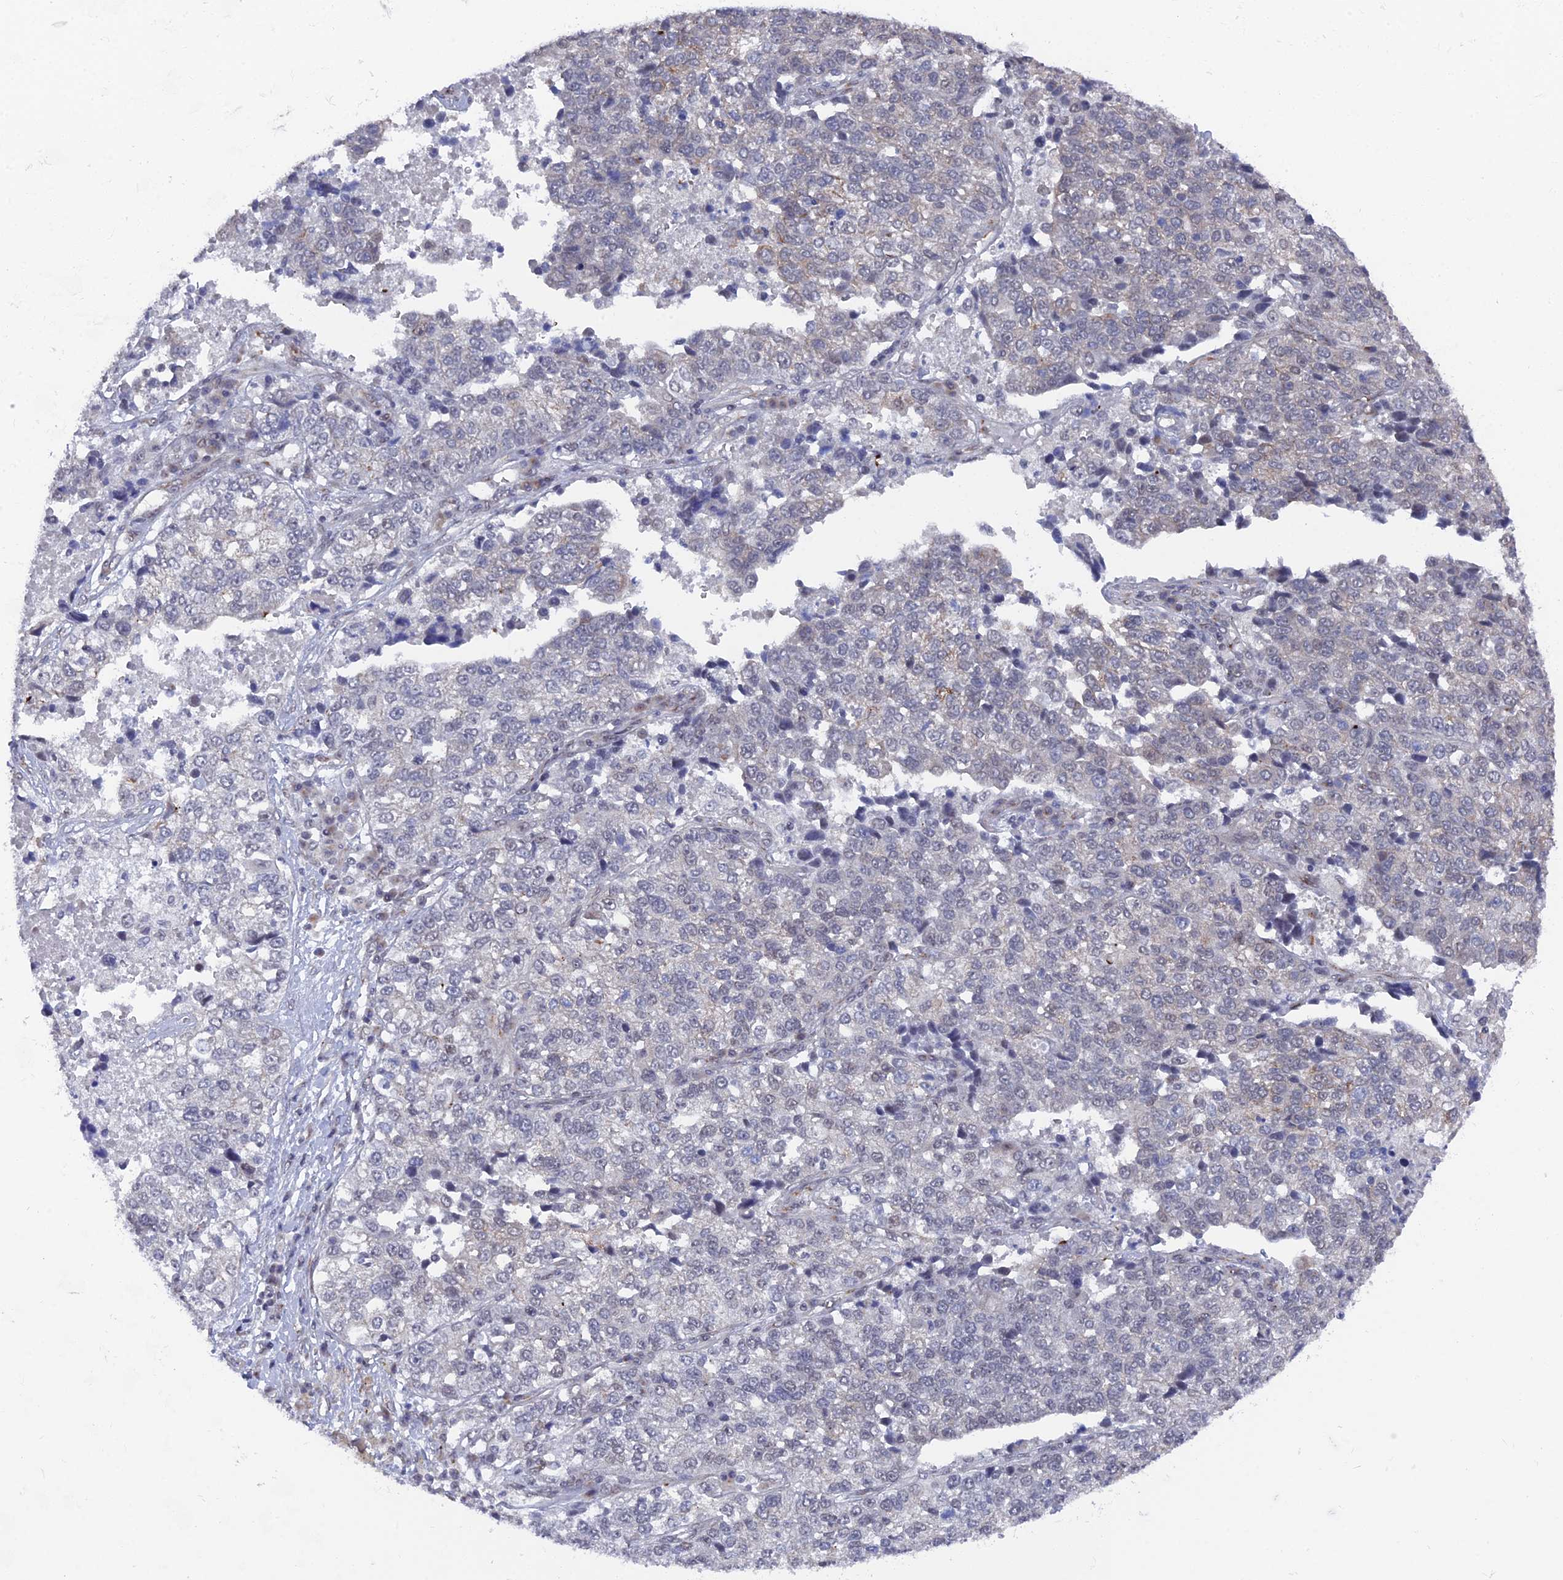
{"staining": {"intensity": "negative", "quantity": "none", "location": "none"}, "tissue": "lung cancer", "cell_type": "Tumor cells", "image_type": "cancer", "snomed": [{"axis": "morphology", "description": "Adenocarcinoma, NOS"}, {"axis": "topography", "description": "Lung"}], "caption": "Photomicrograph shows no significant protein expression in tumor cells of lung cancer.", "gene": "FHIP2A", "patient": {"sex": "male", "age": 49}}